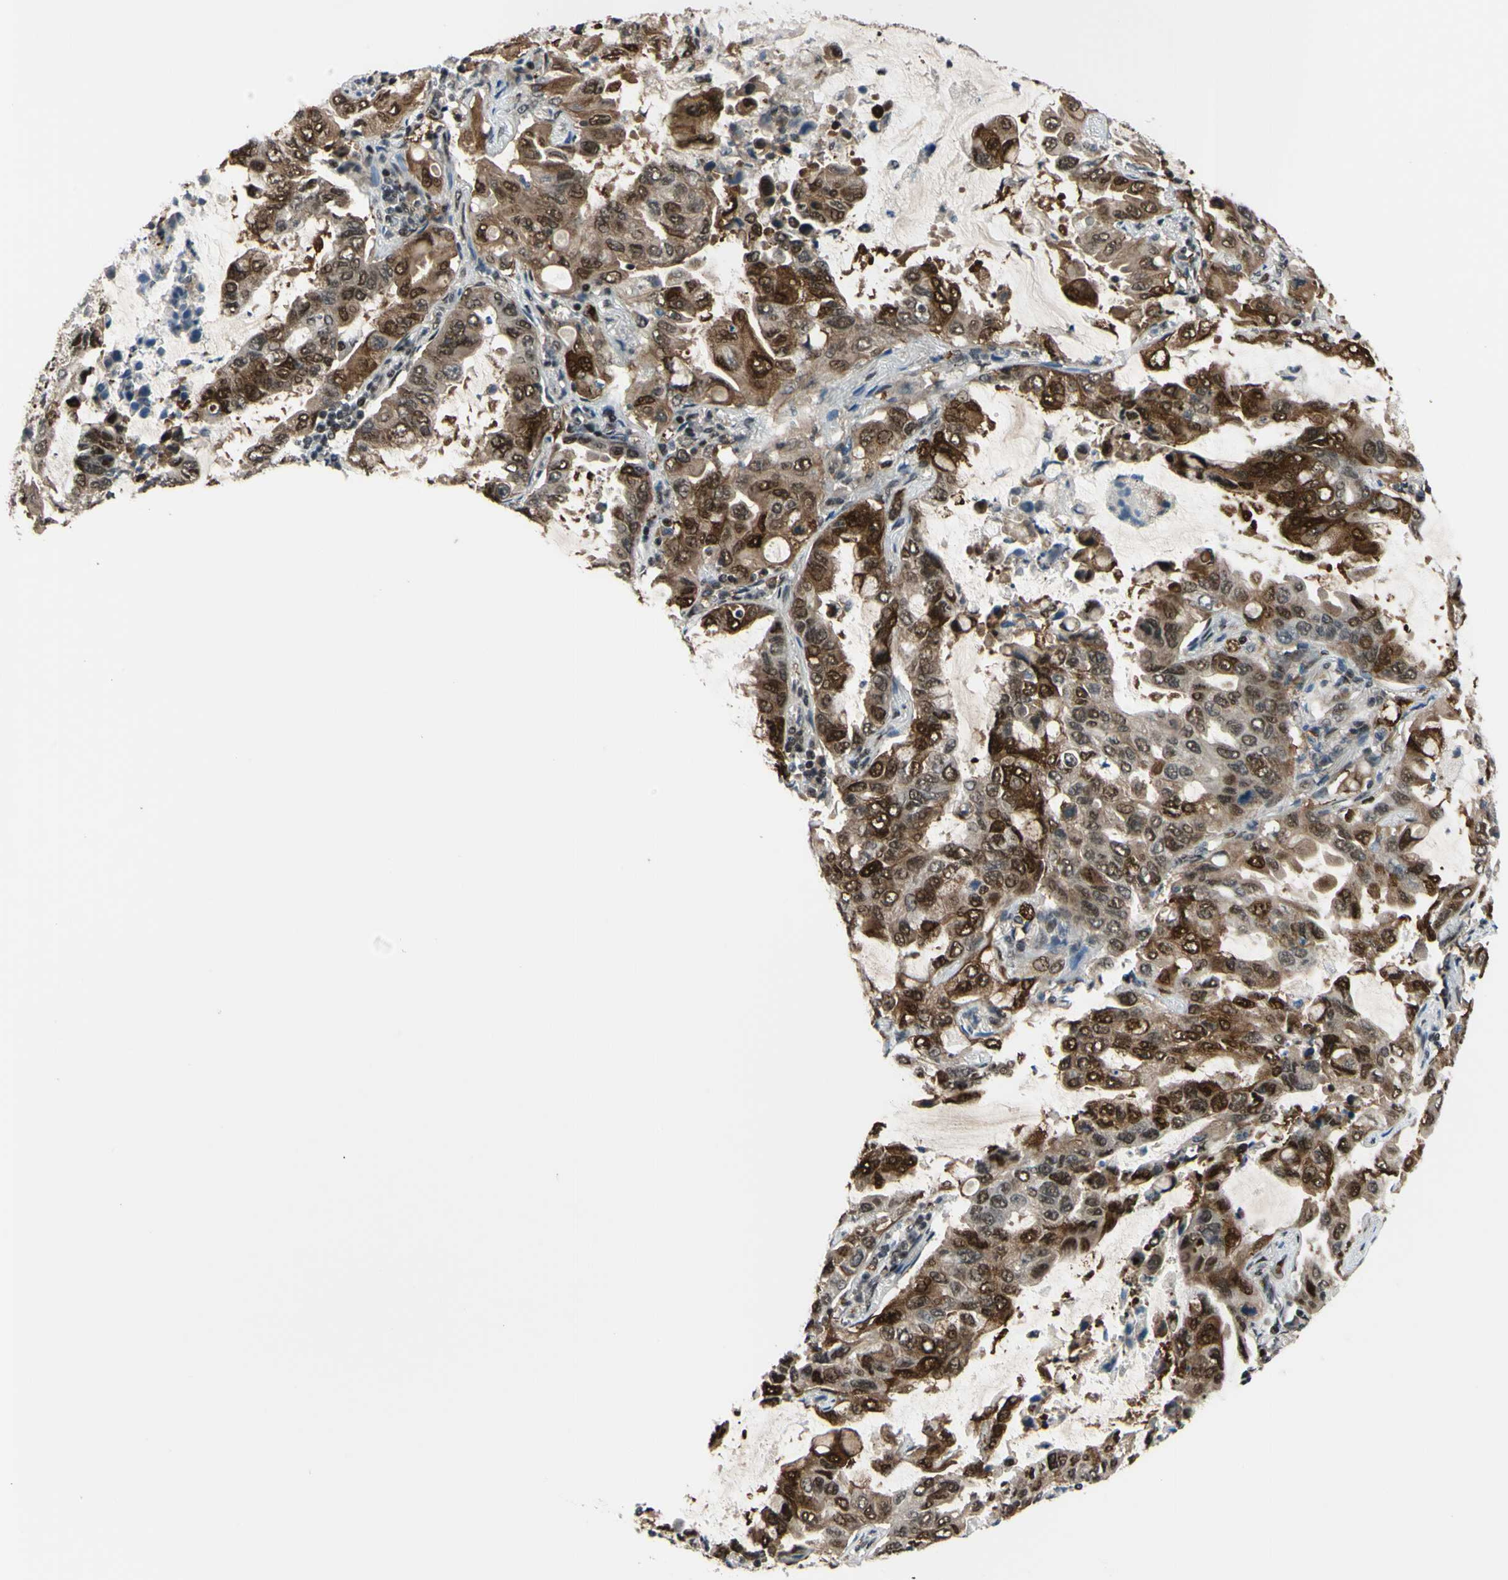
{"staining": {"intensity": "strong", "quantity": ">75%", "location": "cytoplasmic/membranous,nuclear"}, "tissue": "lung cancer", "cell_type": "Tumor cells", "image_type": "cancer", "snomed": [{"axis": "morphology", "description": "Adenocarcinoma, NOS"}, {"axis": "topography", "description": "Lung"}], "caption": "This image reveals immunohistochemistry staining of human adenocarcinoma (lung), with high strong cytoplasmic/membranous and nuclear expression in approximately >75% of tumor cells.", "gene": "THAP12", "patient": {"sex": "male", "age": 64}}